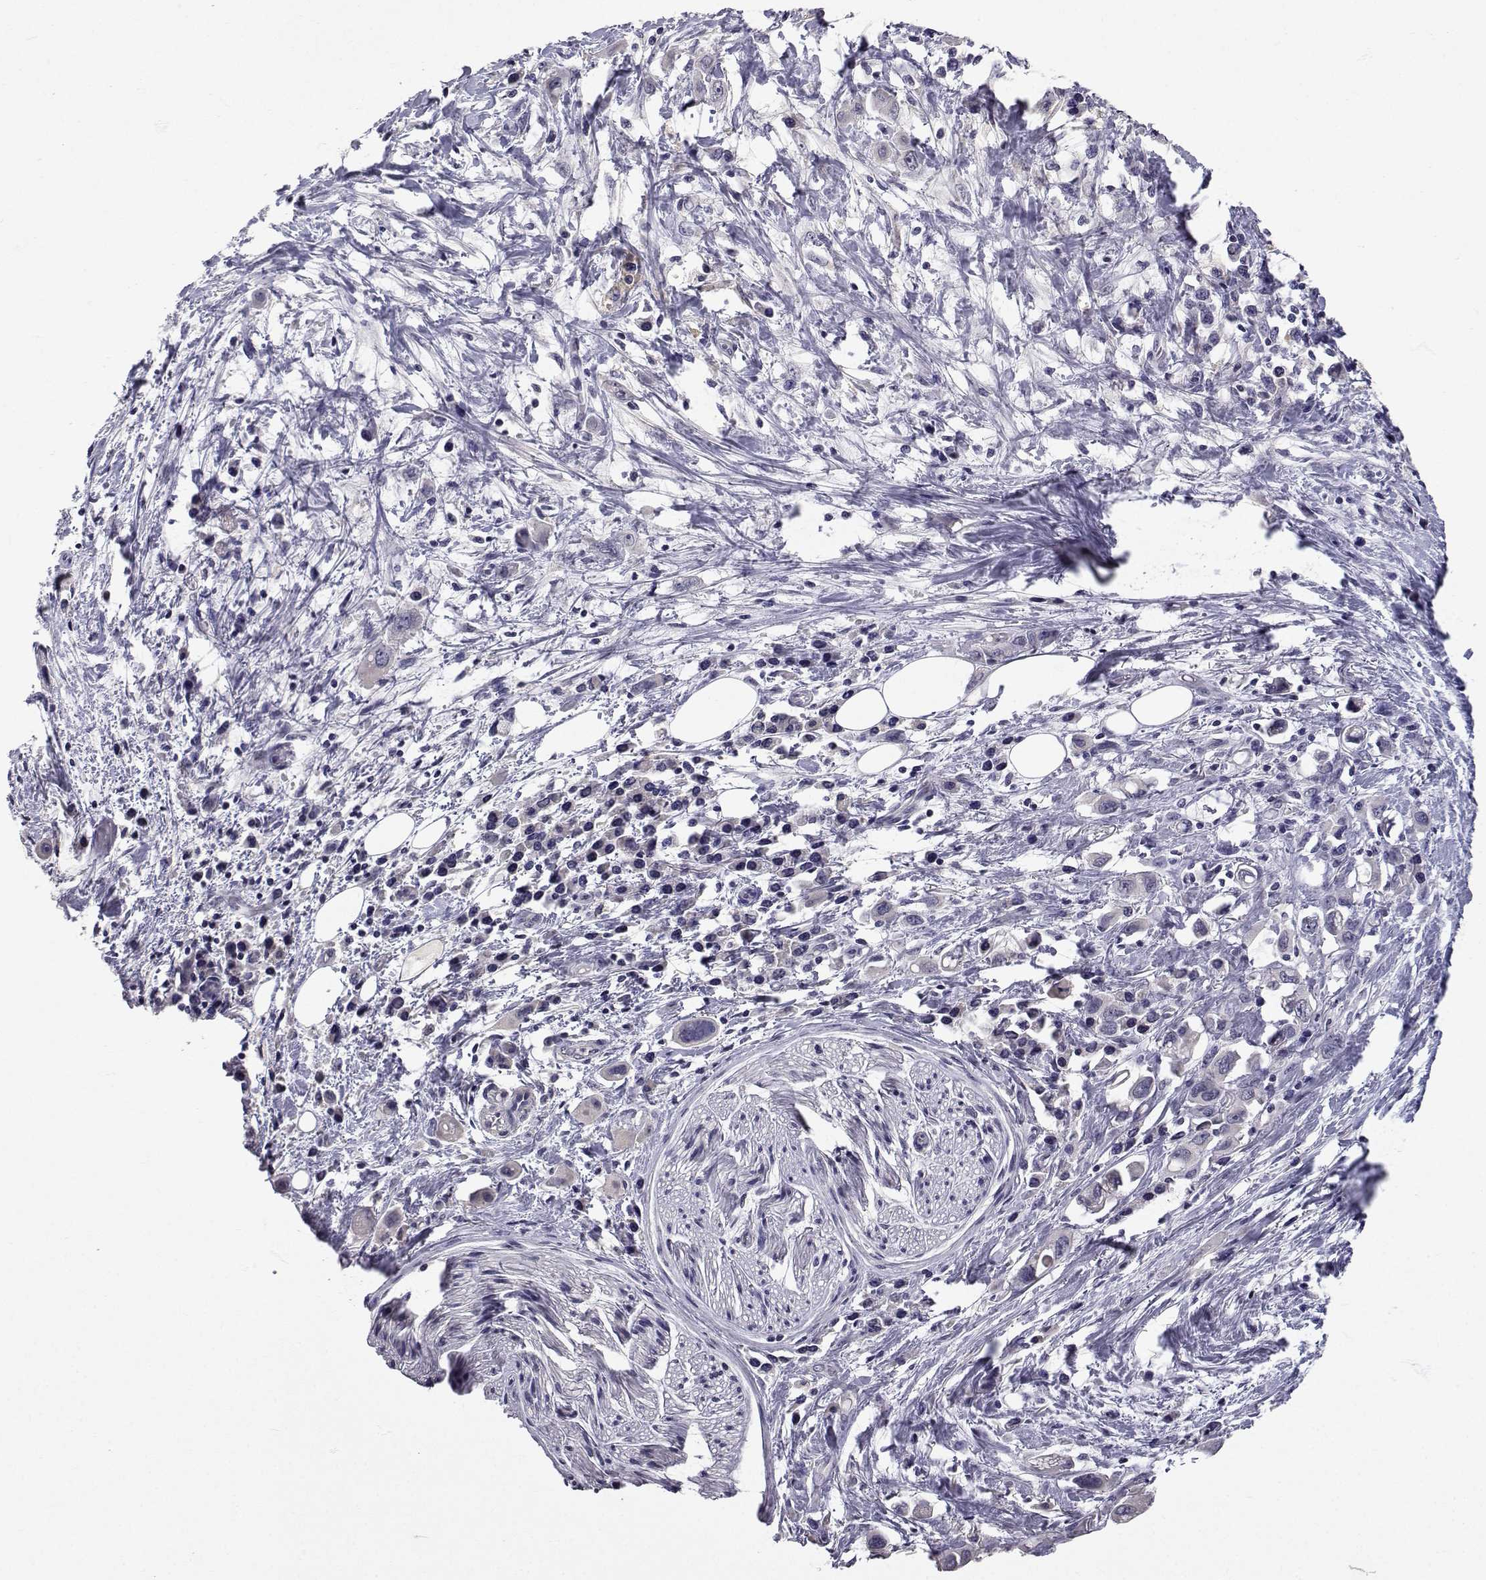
{"staining": {"intensity": "negative", "quantity": "none", "location": "none"}, "tissue": "stomach cancer", "cell_type": "Tumor cells", "image_type": "cancer", "snomed": [{"axis": "morphology", "description": "Adenocarcinoma, NOS"}, {"axis": "topography", "description": "Stomach, upper"}], "caption": "IHC of human stomach cancer (adenocarcinoma) displays no positivity in tumor cells. (Brightfield microscopy of DAB (3,3'-diaminobenzidine) immunohistochemistry at high magnification).", "gene": "SLC6A3", "patient": {"sex": "male", "age": 75}}